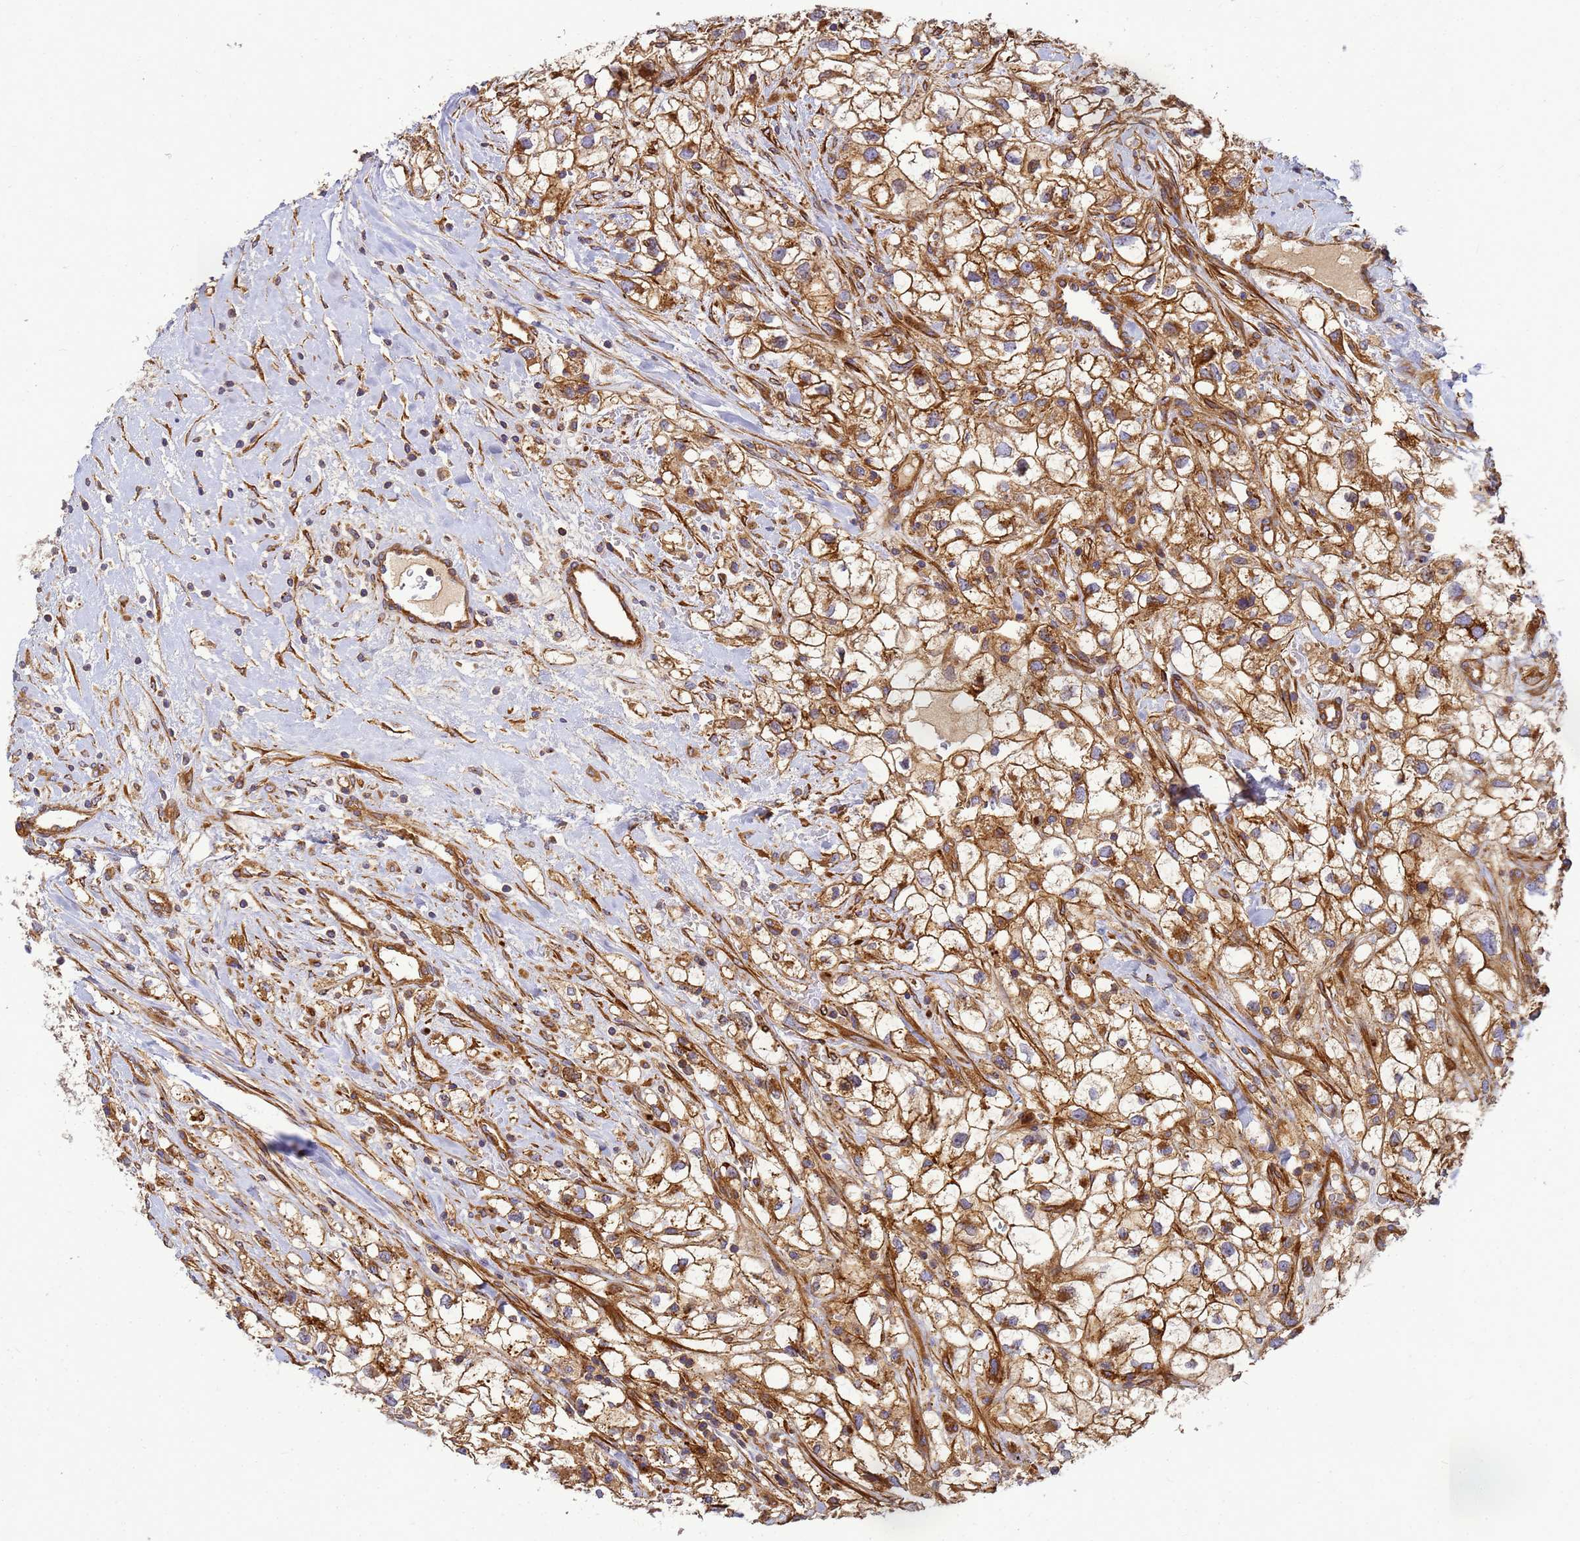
{"staining": {"intensity": "moderate", "quantity": ">75%", "location": "cytoplasmic/membranous"}, "tissue": "renal cancer", "cell_type": "Tumor cells", "image_type": "cancer", "snomed": [{"axis": "morphology", "description": "Adenocarcinoma, NOS"}, {"axis": "topography", "description": "Kidney"}], "caption": "Tumor cells show moderate cytoplasmic/membranous staining in approximately >75% of cells in renal cancer. (DAB (3,3'-diaminobenzidine) = brown stain, brightfield microscopy at high magnification).", "gene": "C2CD5", "patient": {"sex": "male", "age": 59}}